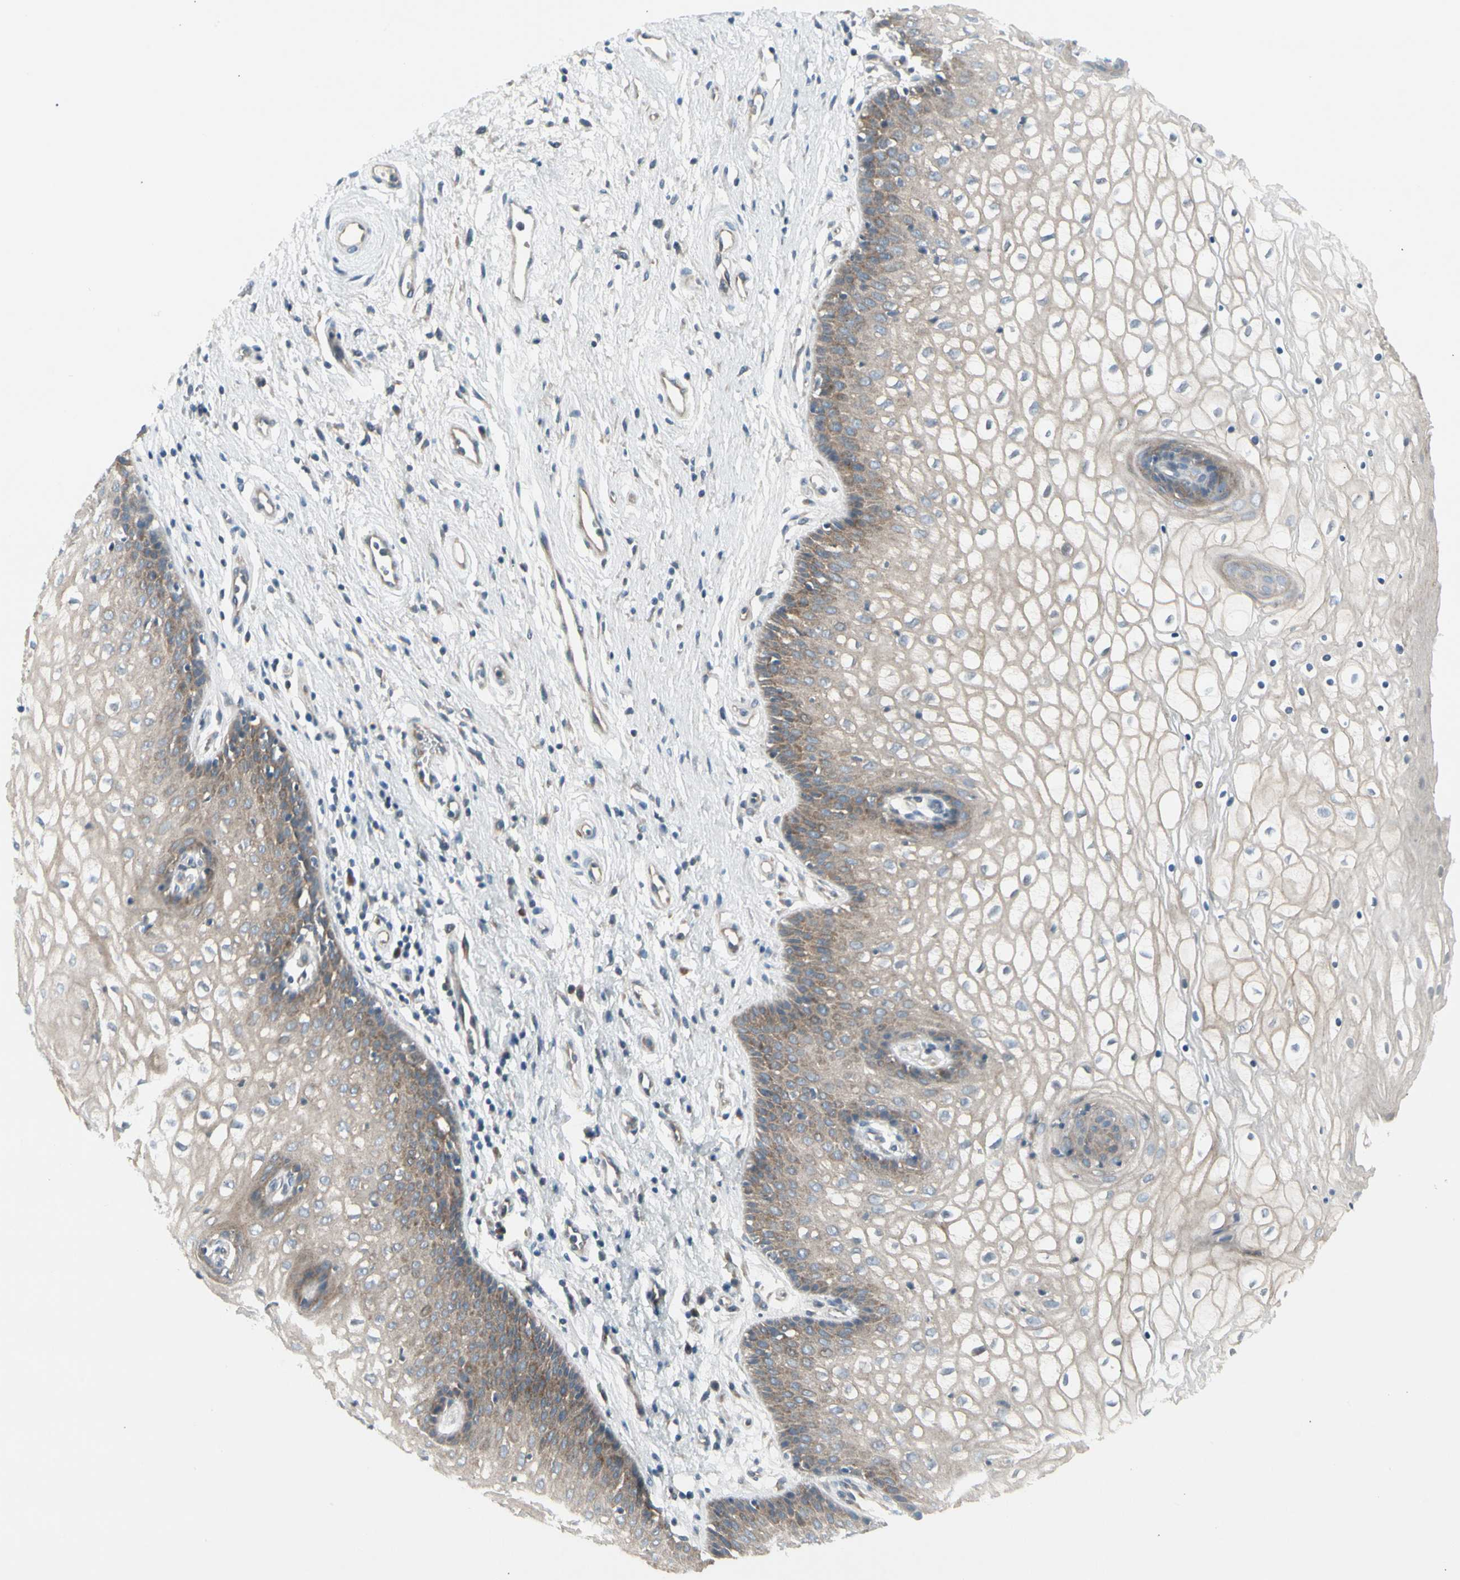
{"staining": {"intensity": "moderate", "quantity": "25%-75%", "location": "cytoplasmic/membranous"}, "tissue": "vagina", "cell_type": "Squamous epithelial cells", "image_type": "normal", "snomed": [{"axis": "morphology", "description": "Normal tissue, NOS"}, {"axis": "topography", "description": "Vagina"}], "caption": "Immunohistochemical staining of normal vagina demonstrates moderate cytoplasmic/membranous protein staining in about 25%-75% of squamous epithelial cells. Nuclei are stained in blue.", "gene": "PANK2", "patient": {"sex": "female", "age": 34}}